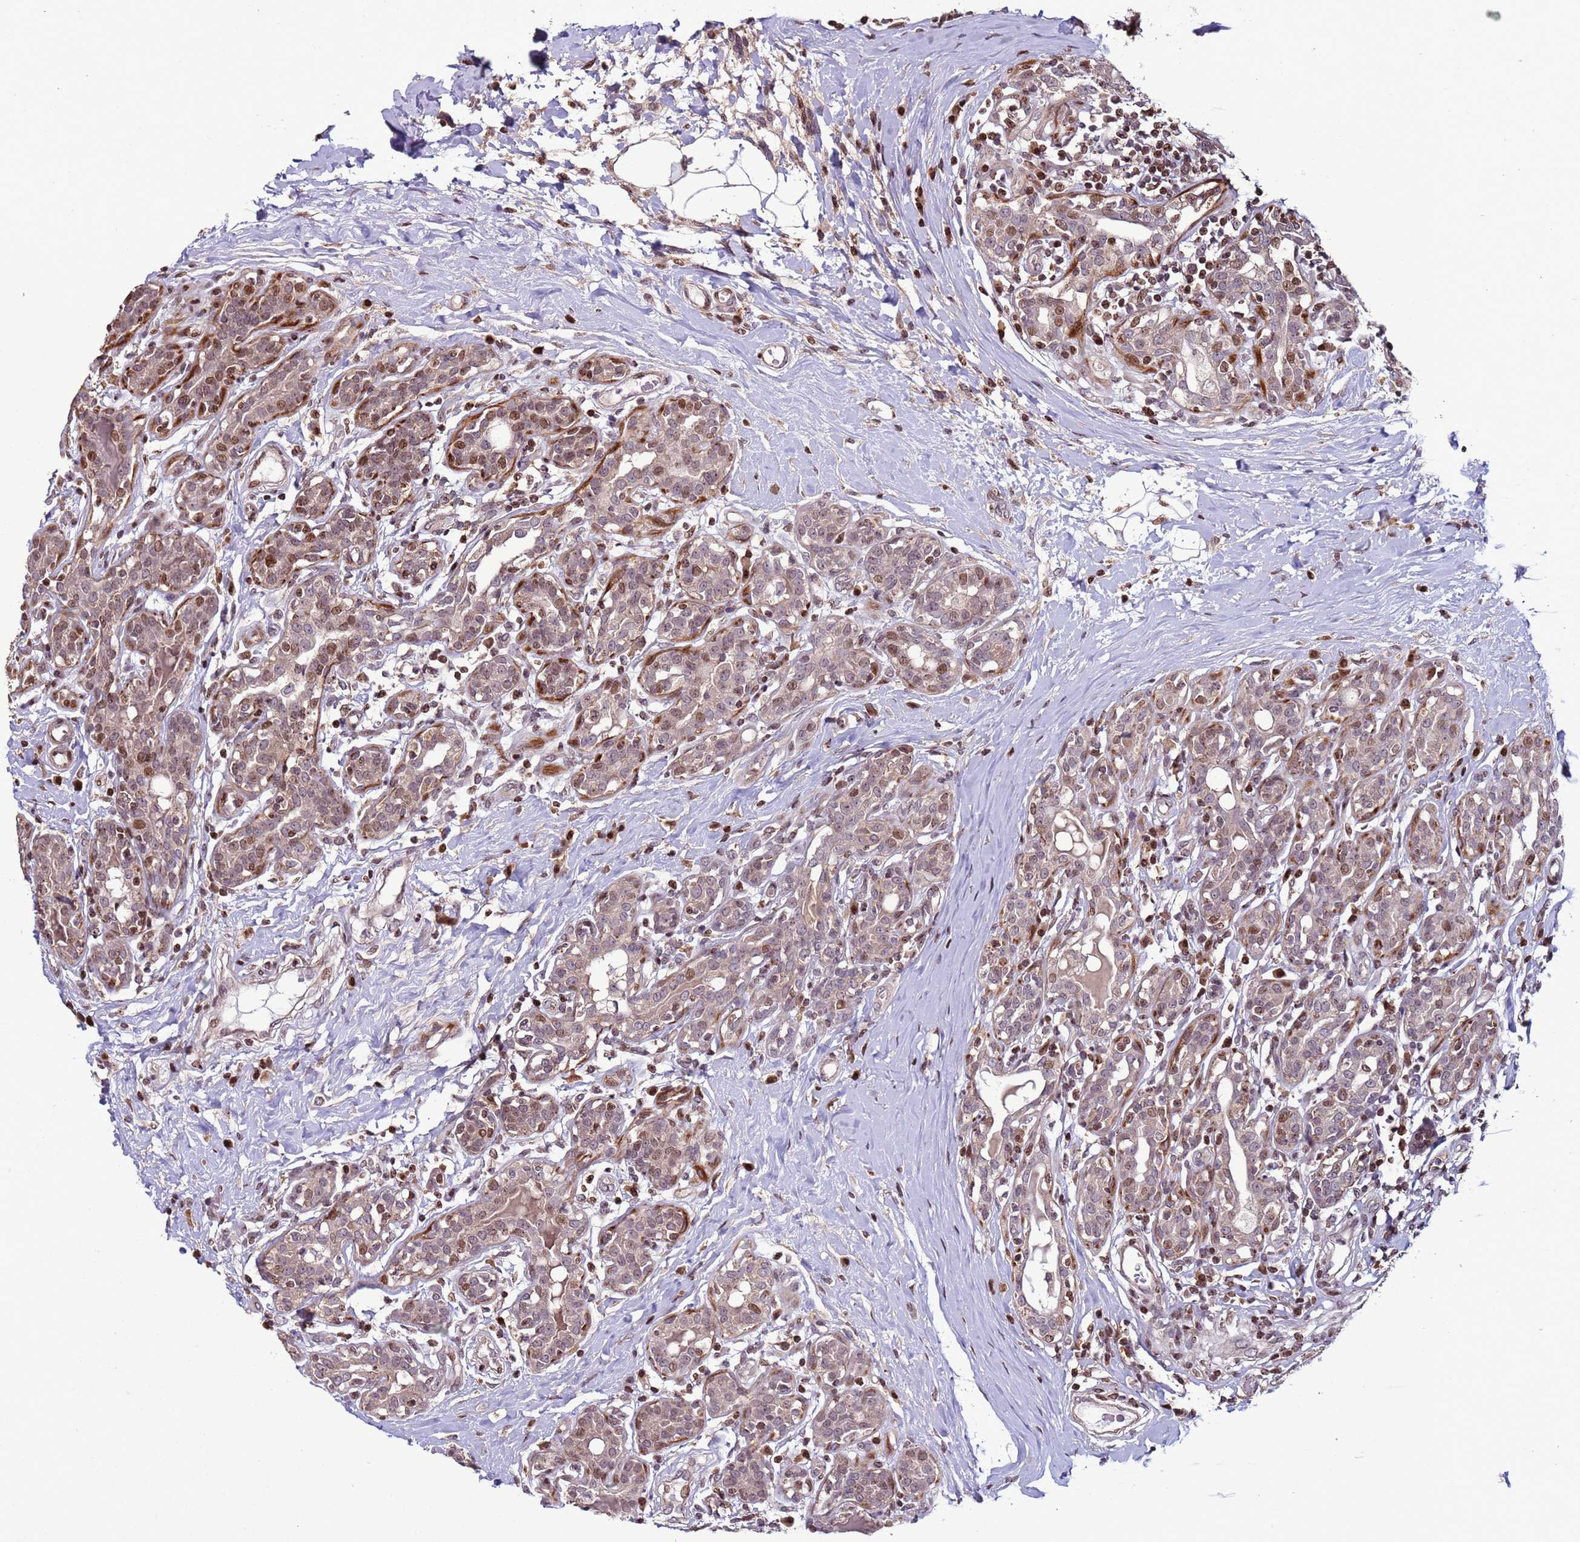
{"staining": {"intensity": "weak", "quantity": ">75%", "location": "cytoplasmic/membranous,nuclear"}, "tissue": "breast cancer", "cell_type": "Tumor cells", "image_type": "cancer", "snomed": [{"axis": "morphology", "description": "Duct carcinoma"}, {"axis": "topography", "description": "Breast"}], "caption": "Breast cancer (intraductal carcinoma) tissue reveals weak cytoplasmic/membranous and nuclear expression in approximately >75% of tumor cells, visualized by immunohistochemistry. Nuclei are stained in blue.", "gene": "HGH1", "patient": {"sex": "female", "age": 40}}